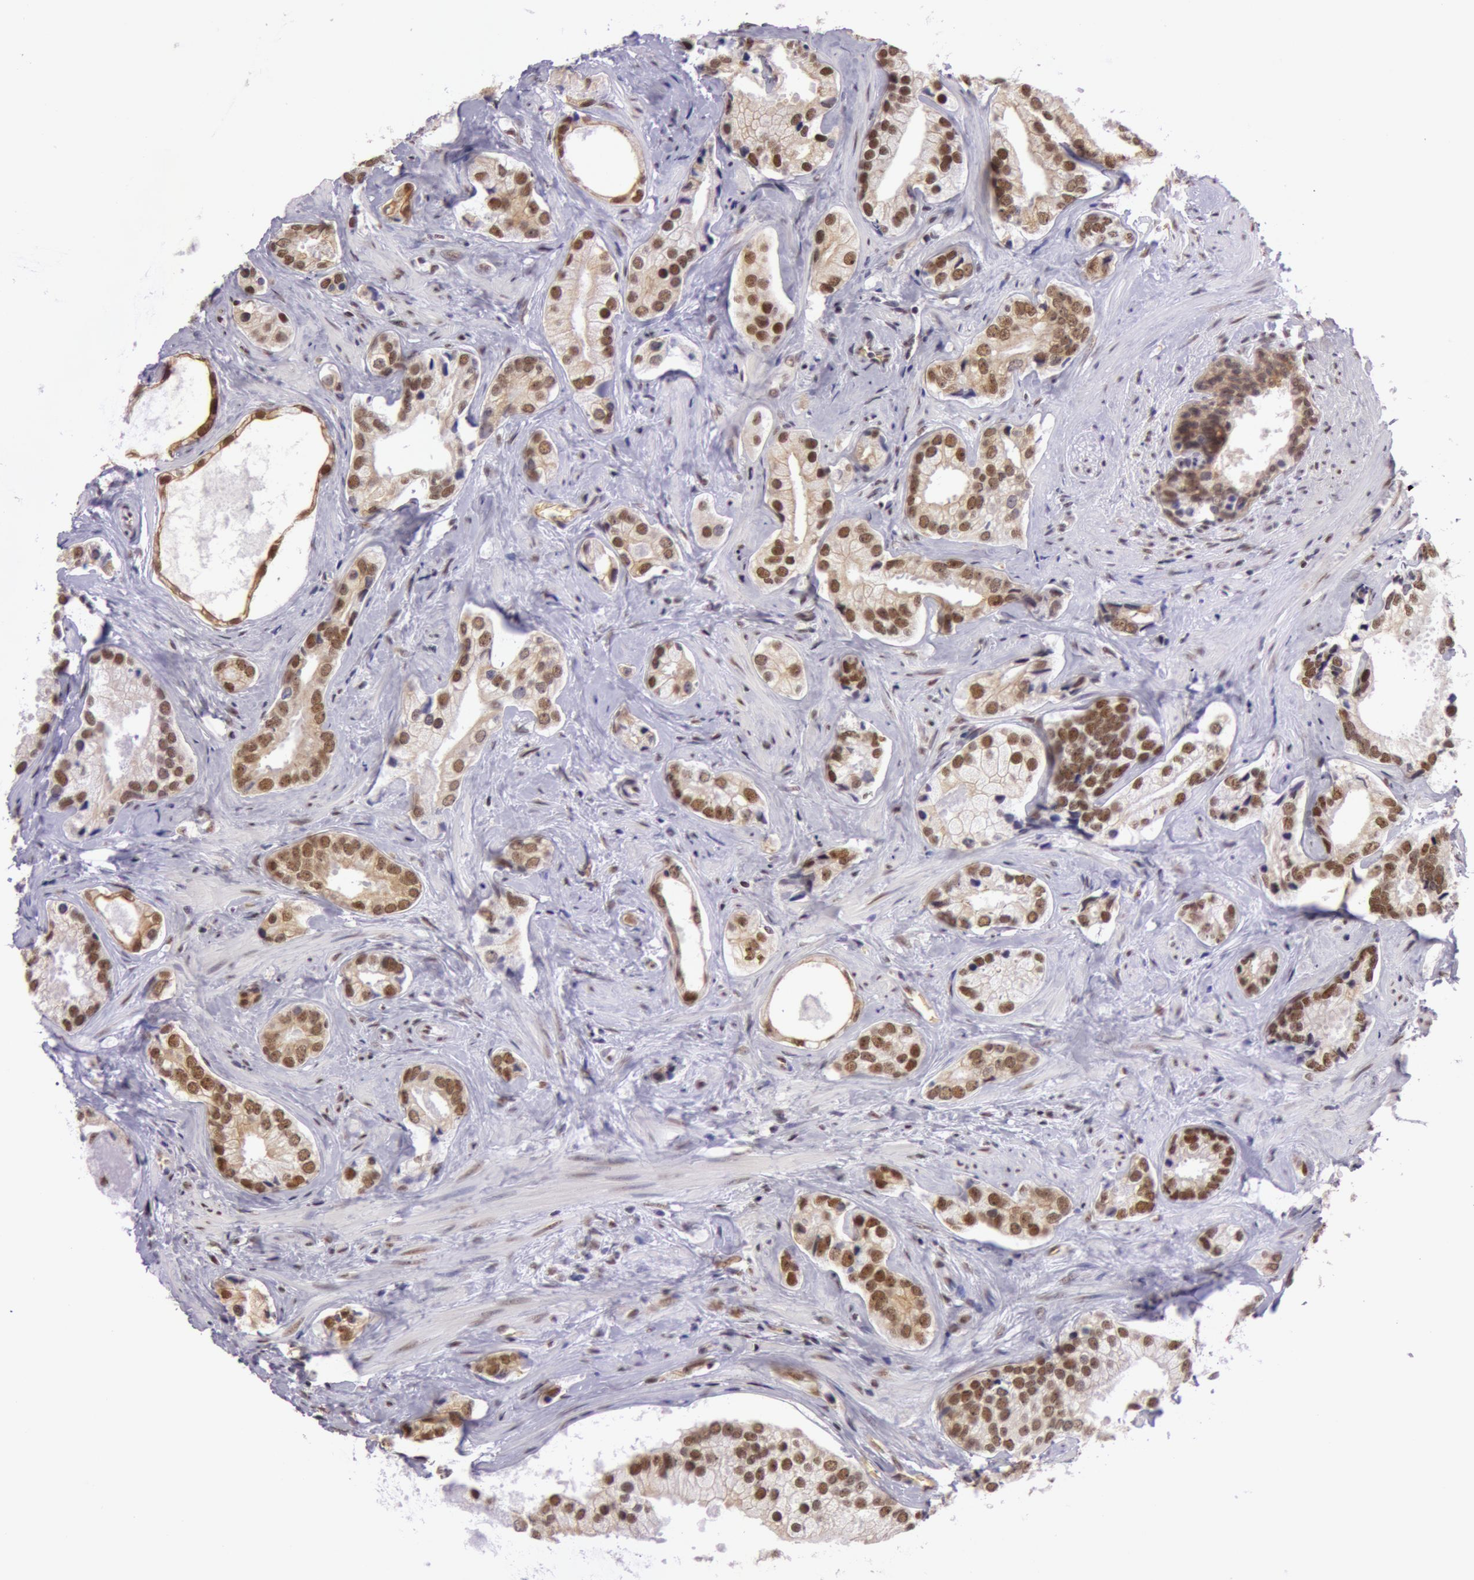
{"staining": {"intensity": "strong", "quantity": ">75%", "location": "nuclear"}, "tissue": "prostate cancer", "cell_type": "Tumor cells", "image_type": "cancer", "snomed": [{"axis": "morphology", "description": "Adenocarcinoma, Medium grade"}, {"axis": "topography", "description": "Prostate"}], "caption": "A high-resolution image shows IHC staining of prostate cancer, which reveals strong nuclear staining in about >75% of tumor cells.", "gene": "NBN", "patient": {"sex": "male", "age": 70}}